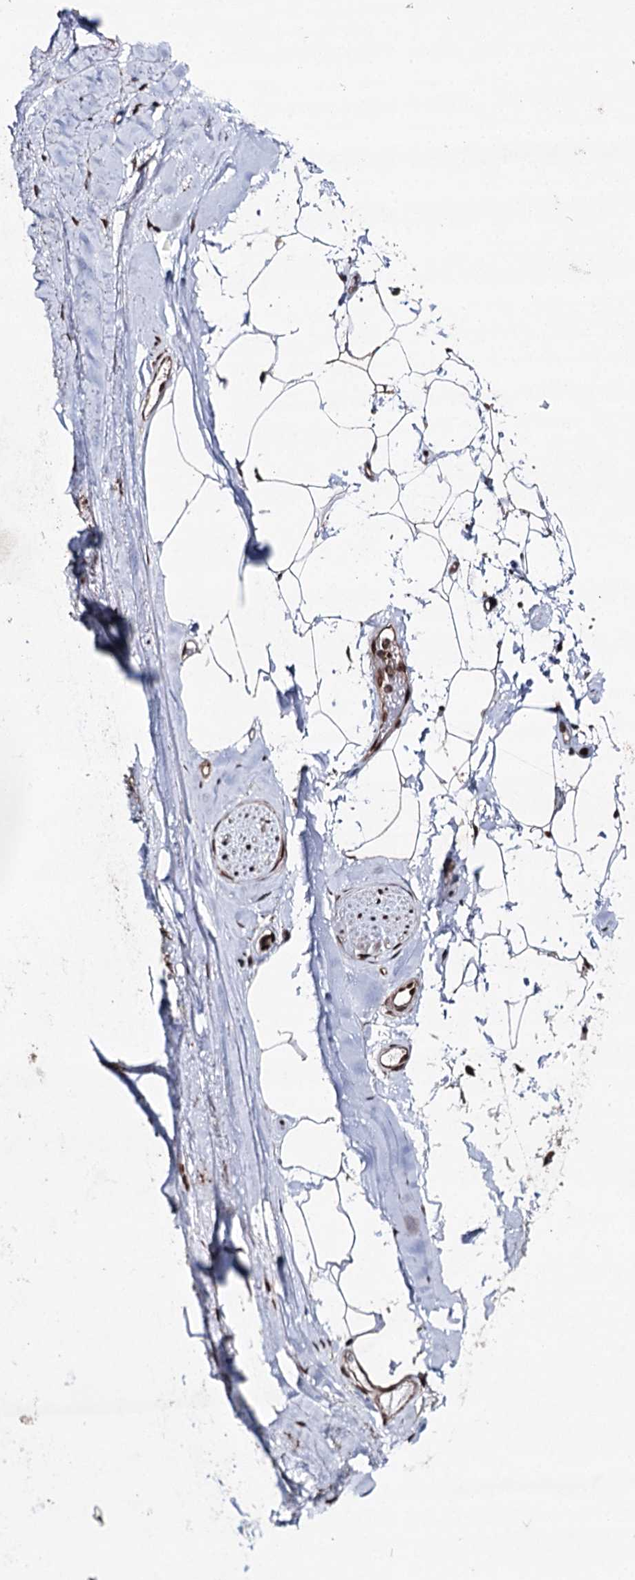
{"staining": {"intensity": "strong", "quantity": ">75%", "location": "cytoplasmic/membranous,nuclear"}, "tissue": "adipose tissue", "cell_type": "Adipocytes", "image_type": "normal", "snomed": [{"axis": "morphology", "description": "Normal tissue, NOS"}, {"axis": "topography", "description": "Cartilage tissue"}, {"axis": "topography", "description": "Bronchus"}], "caption": "High-magnification brightfield microscopy of benign adipose tissue stained with DAB (3,3'-diaminobenzidine) (brown) and counterstained with hematoxylin (blue). adipocytes exhibit strong cytoplasmic/membranous,nuclear expression is identified in about>75% of cells.", "gene": "PDCD4", "patient": {"sex": "female", "age": 73}}